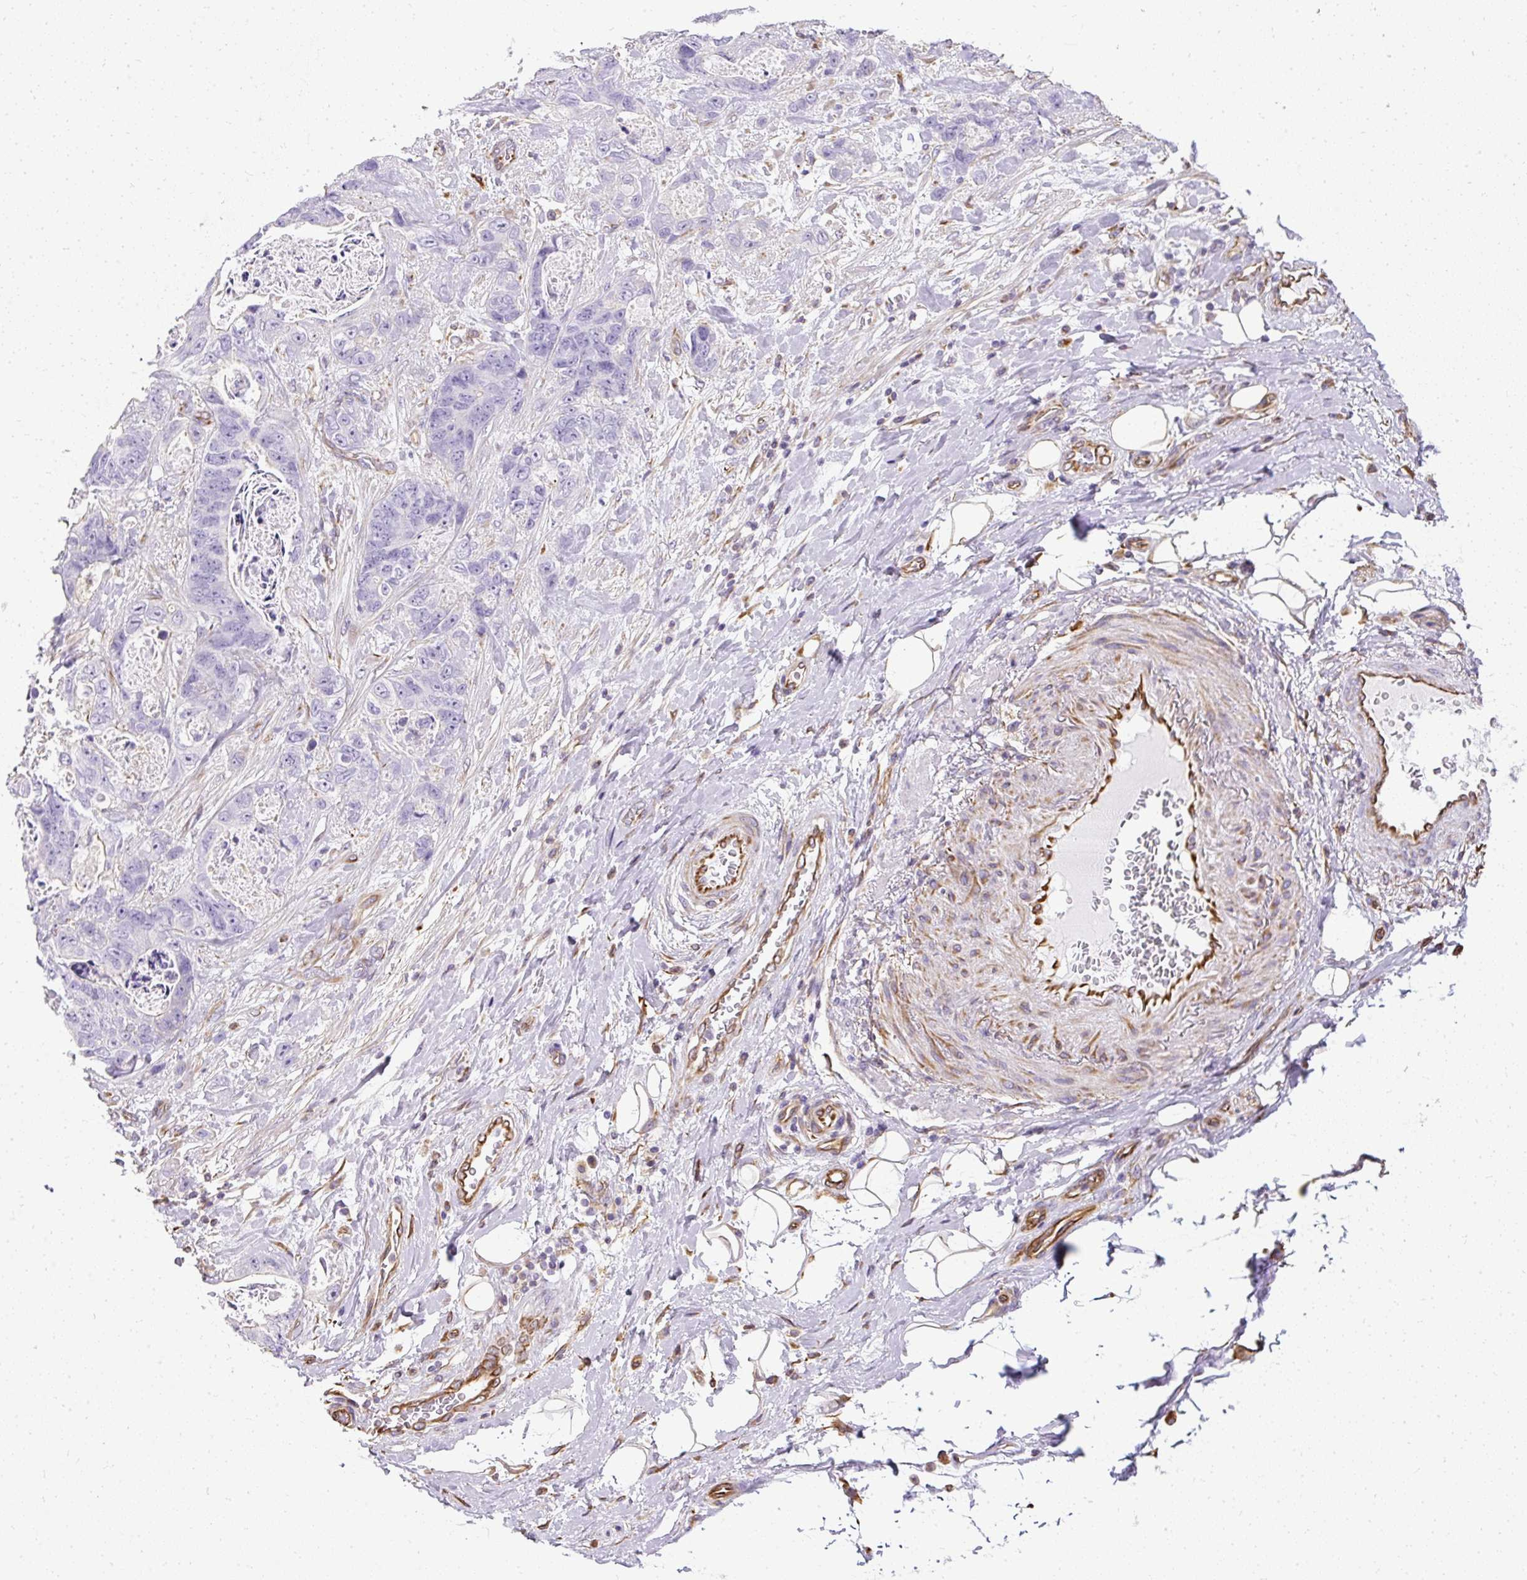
{"staining": {"intensity": "negative", "quantity": "none", "location": "none"}, "tissue": "stomach cancer", "cell_type": "Tumor cells", "image_type": "cancer", "snomed": [{"axis": "morphology", "description": "Normal tissue, NOS"}, {"axis": "morphology", "description": "Adenocarcinoma, NOS"}, {"axis": "topography", "description": "Stomach"}], "caption": "High magnification brightfield microscopy of stomach cancer (adenocarcinoma) stained with DAB (3,3'-diaminobenzidine) (brown) and counterstained with hematoxylin (blue): tumor cells show no significant staining.", "gene": "PLS1", "patient": {"sex": "female", "age": 89}}